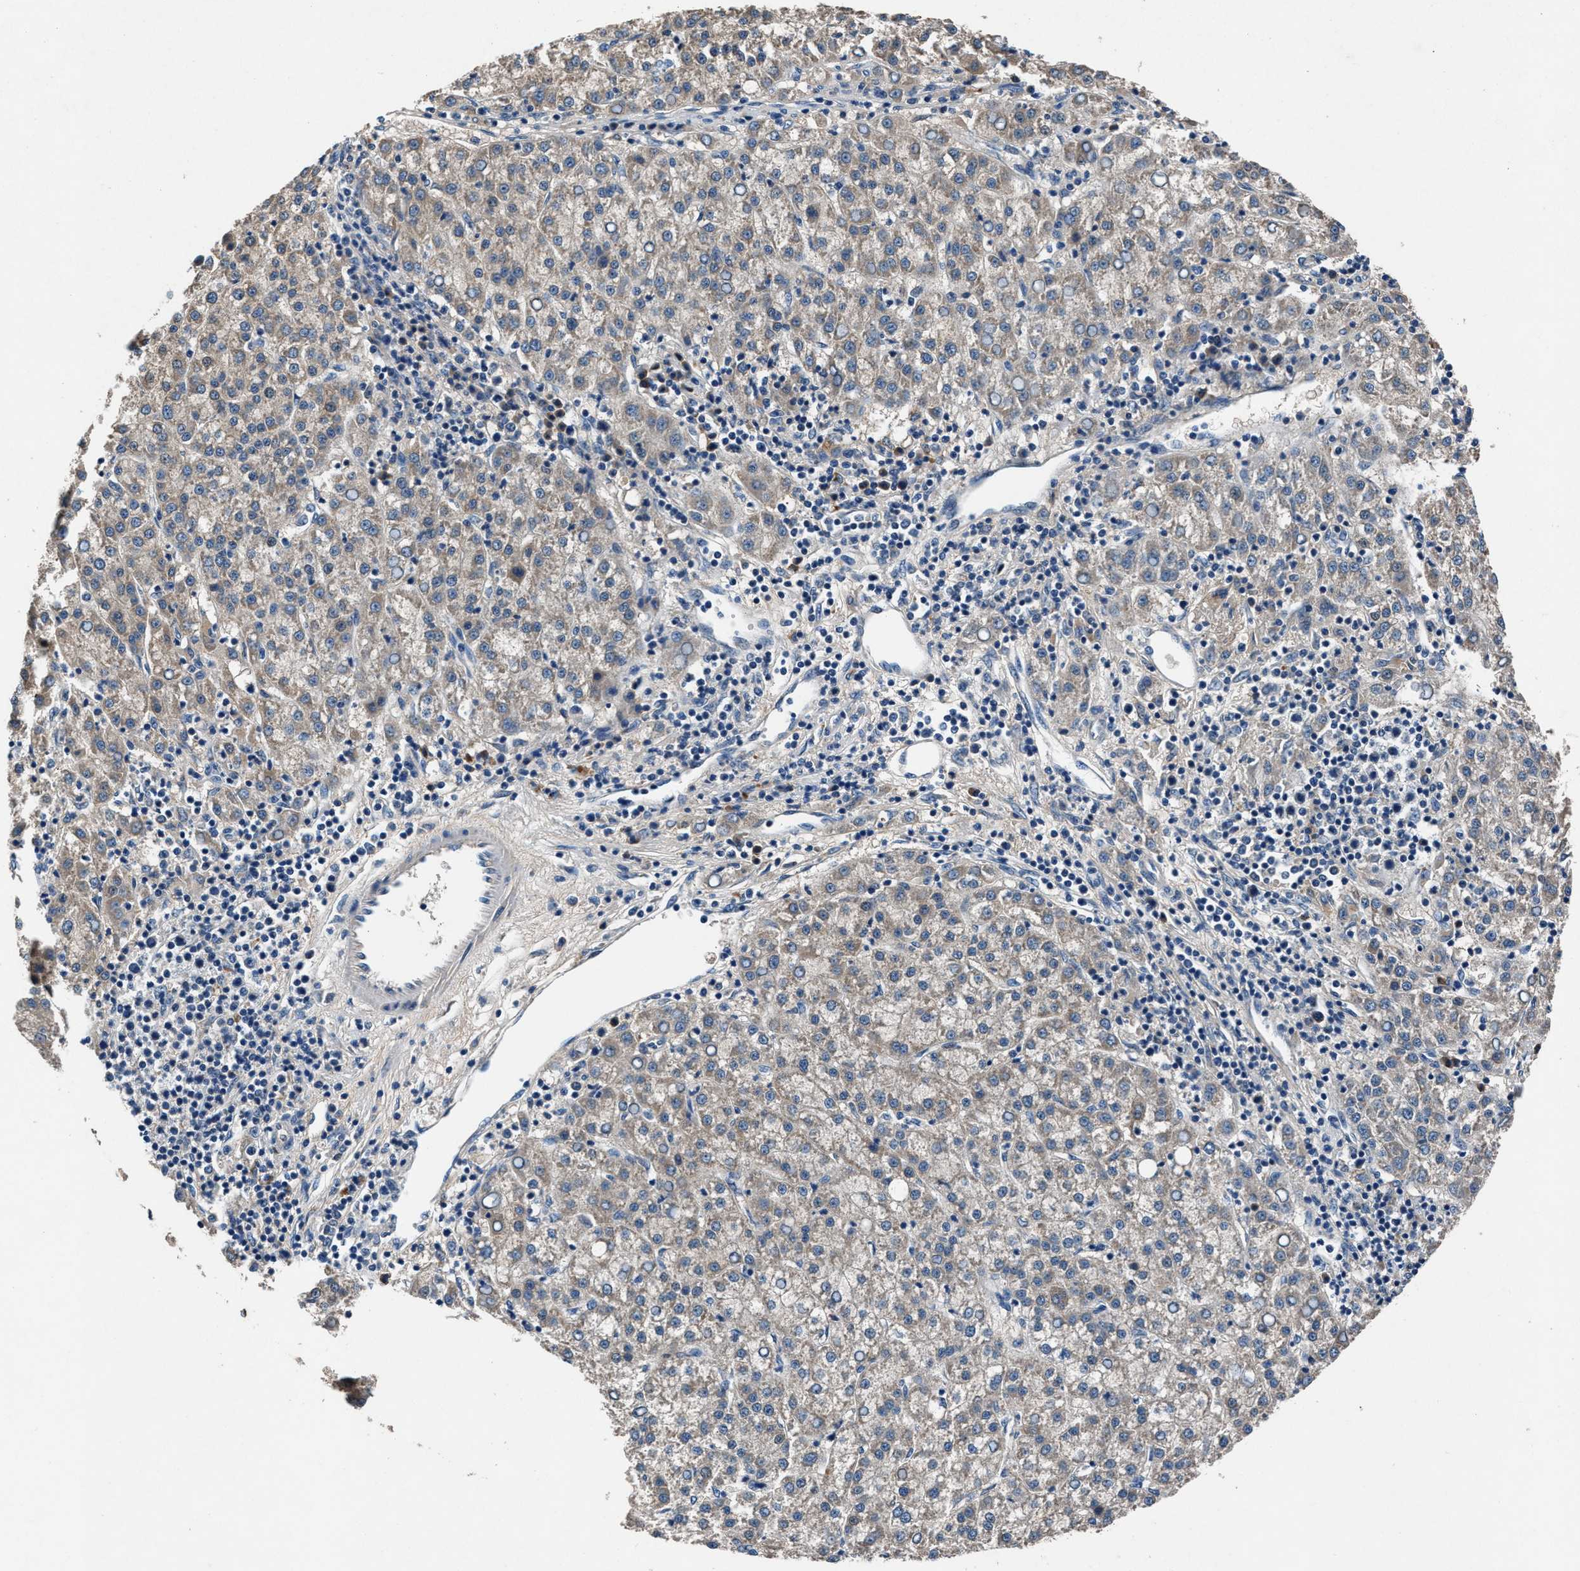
{"staining": {"intensity": "weak", "quantity": ">75%", "location": "cytoplasmic/membranous"}, "tissue": "liver cancer", "cell_type": "Tumor cells", "image_type": "cancer", "snomed": [{"axis": "morphology", "description": "Carcinoma, Hepatocellular, NOS"}, {"axis": "topography", "description": "Liver"}], "caption": "Hepatocellular carcinoma (liver) stained with DAB (3,3'-diaminobenzidine) immunohistochemistry shows low levels of weak cytoplasmic/membranous staining in about >75% of tumor cells.", "gene": "PRXL2C", "patient": {"sex": "female", "age": 58}}